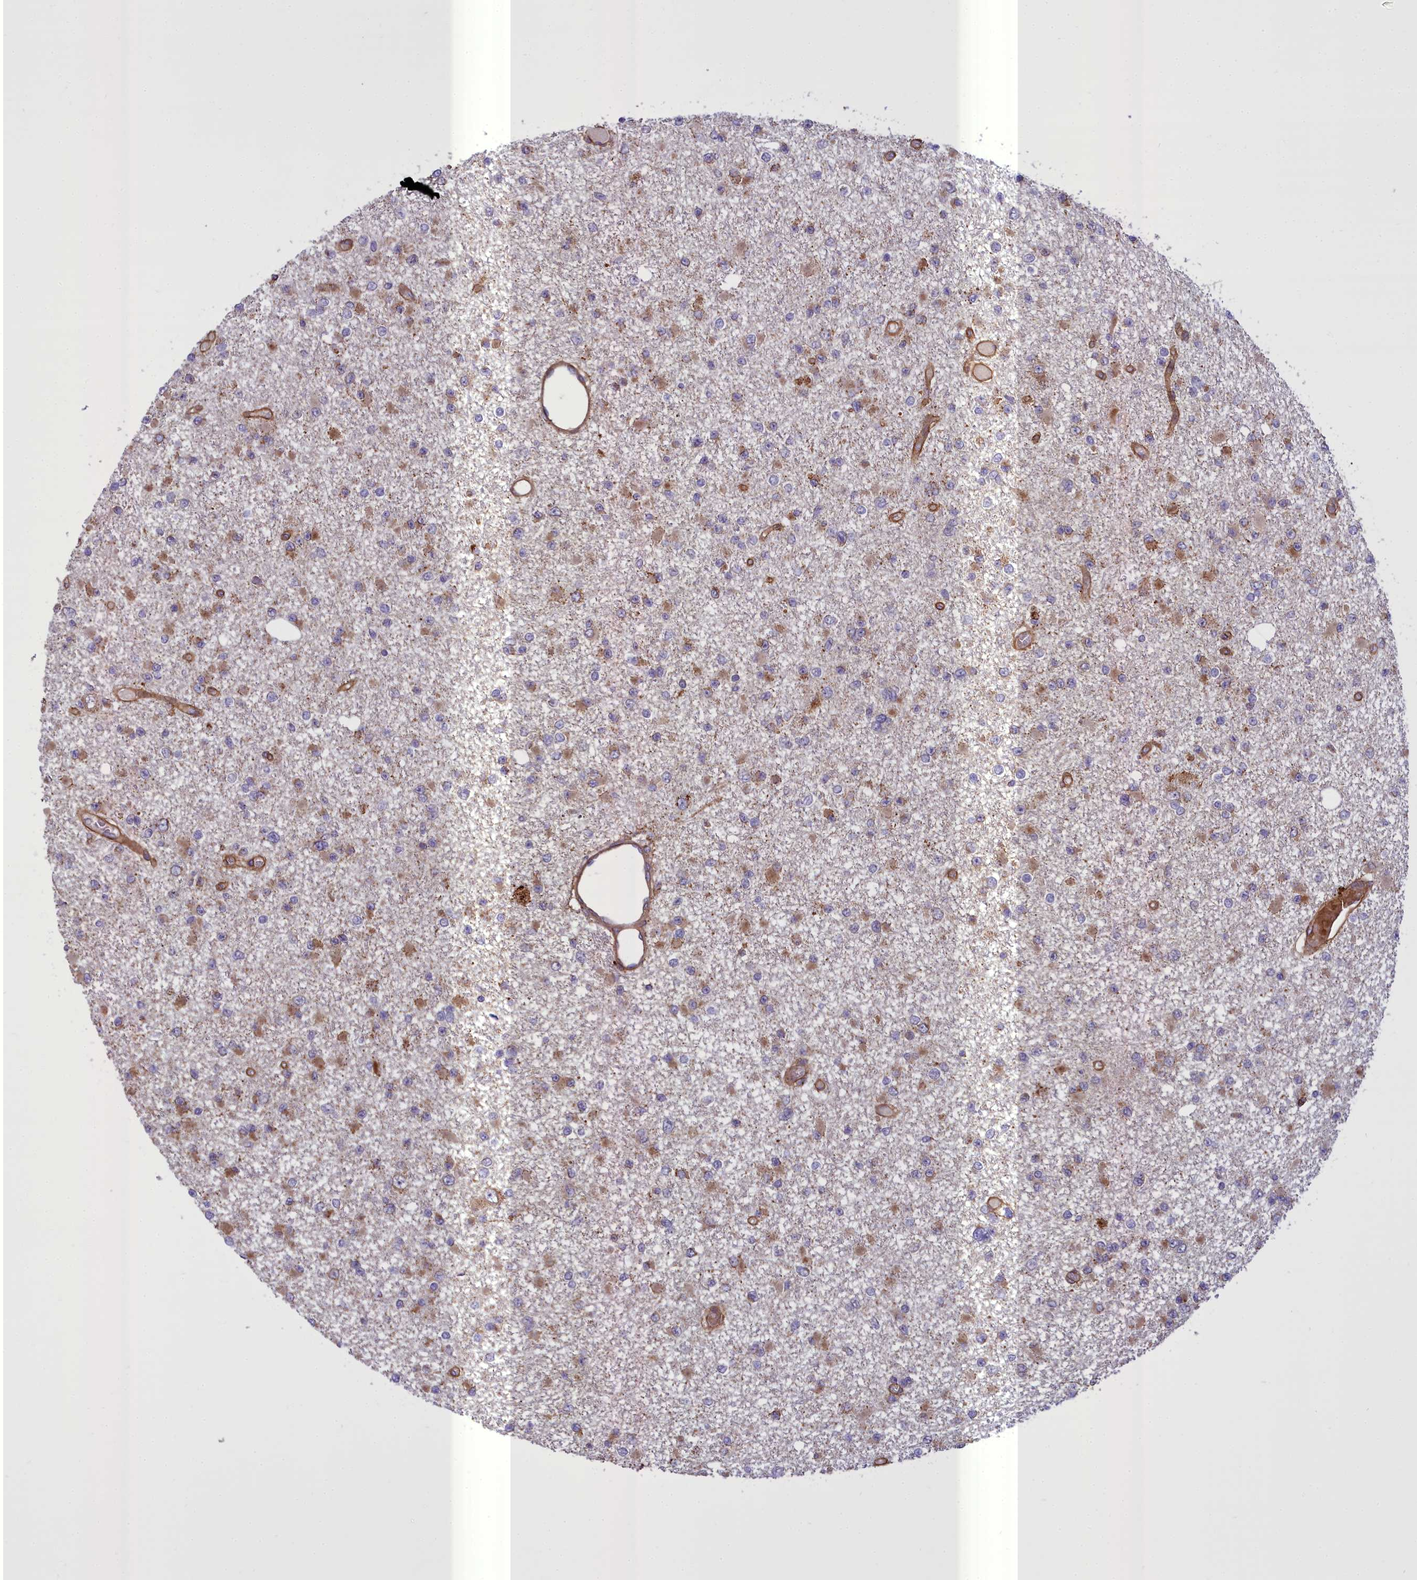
{"staining": {"intensity": "moderate", "quantity": "25%-75%", "location": "cytoplasmic/membranous"}, "tissue": "glioma", "cell_type": "Tumor cells", "image_type": "cancer", "snomed": [{"axis": "morphology", "description": "Glioma, malignant, Low grade"}, {"axis": "topography", "description": "Brain"}], "caption": "Human low-grade glioma (malignant) stained with a brown dye shows moderate cytoplasmic/membranous positive positivity in approximately 25%-75% of tumor cells.", "gene": "TBC1D24", "patient": {"sex": "female", "age": 22}}